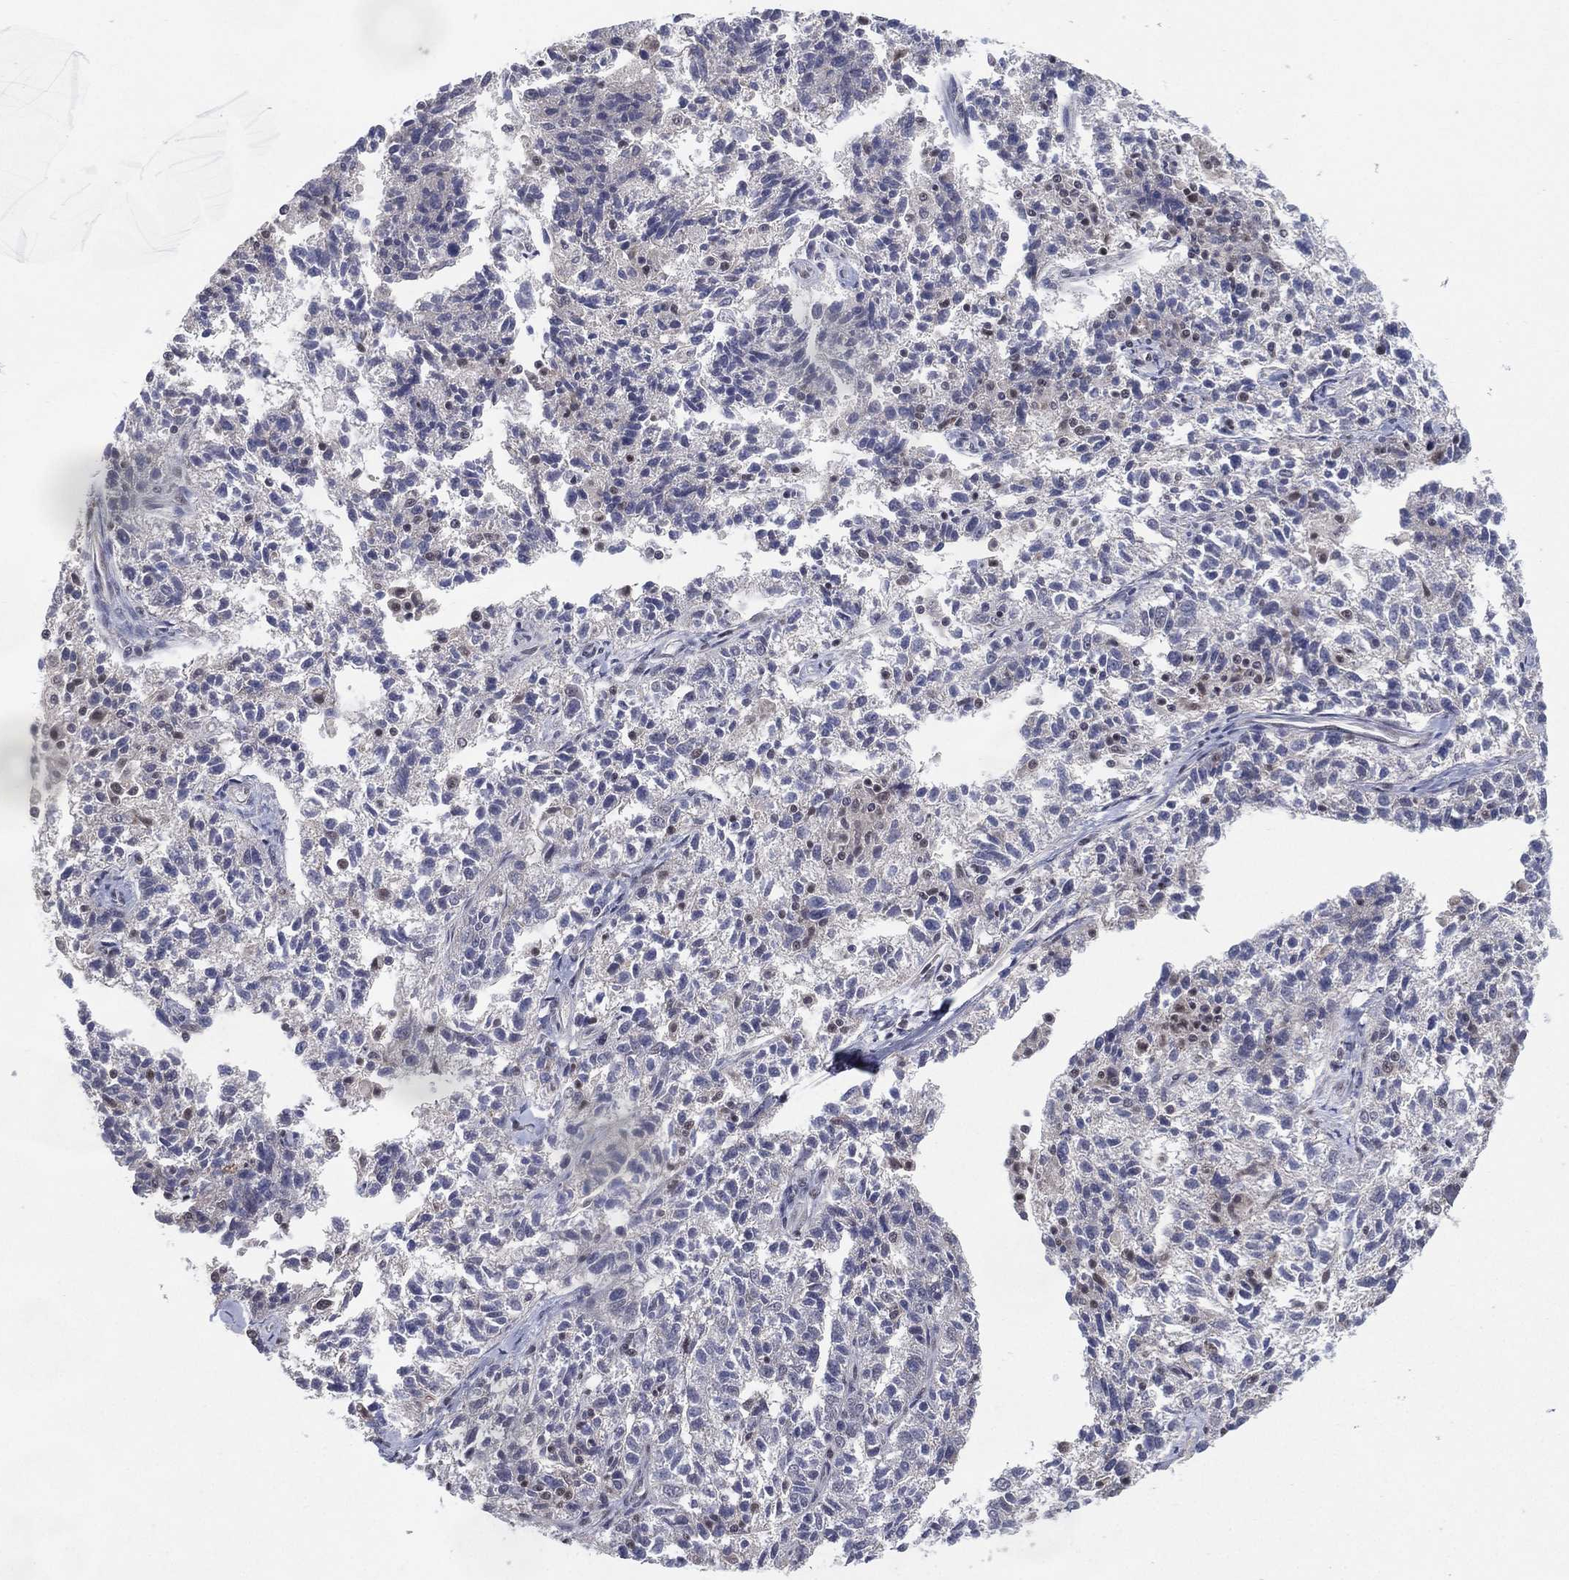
{"staining": {"intensity": "negative", "quantity": "none", "location": "none"}, "tissue": "ovarian cancer", "cell_type": "Tumor cells", "image_type": "cancer", "snomed": [{"axis": "morphology", "description": "Cystadenocarcinoma, serous, NOS"}, {"axis": "topography", "description": "Ovary"}], "caption": "A histopathology image of ovarian serous cystadenocarcinoma stained for a protein exhibits no brown staining in tumor cells.", "gene": "DGCR8", "patient": {"sex": "female", "age": 71}}